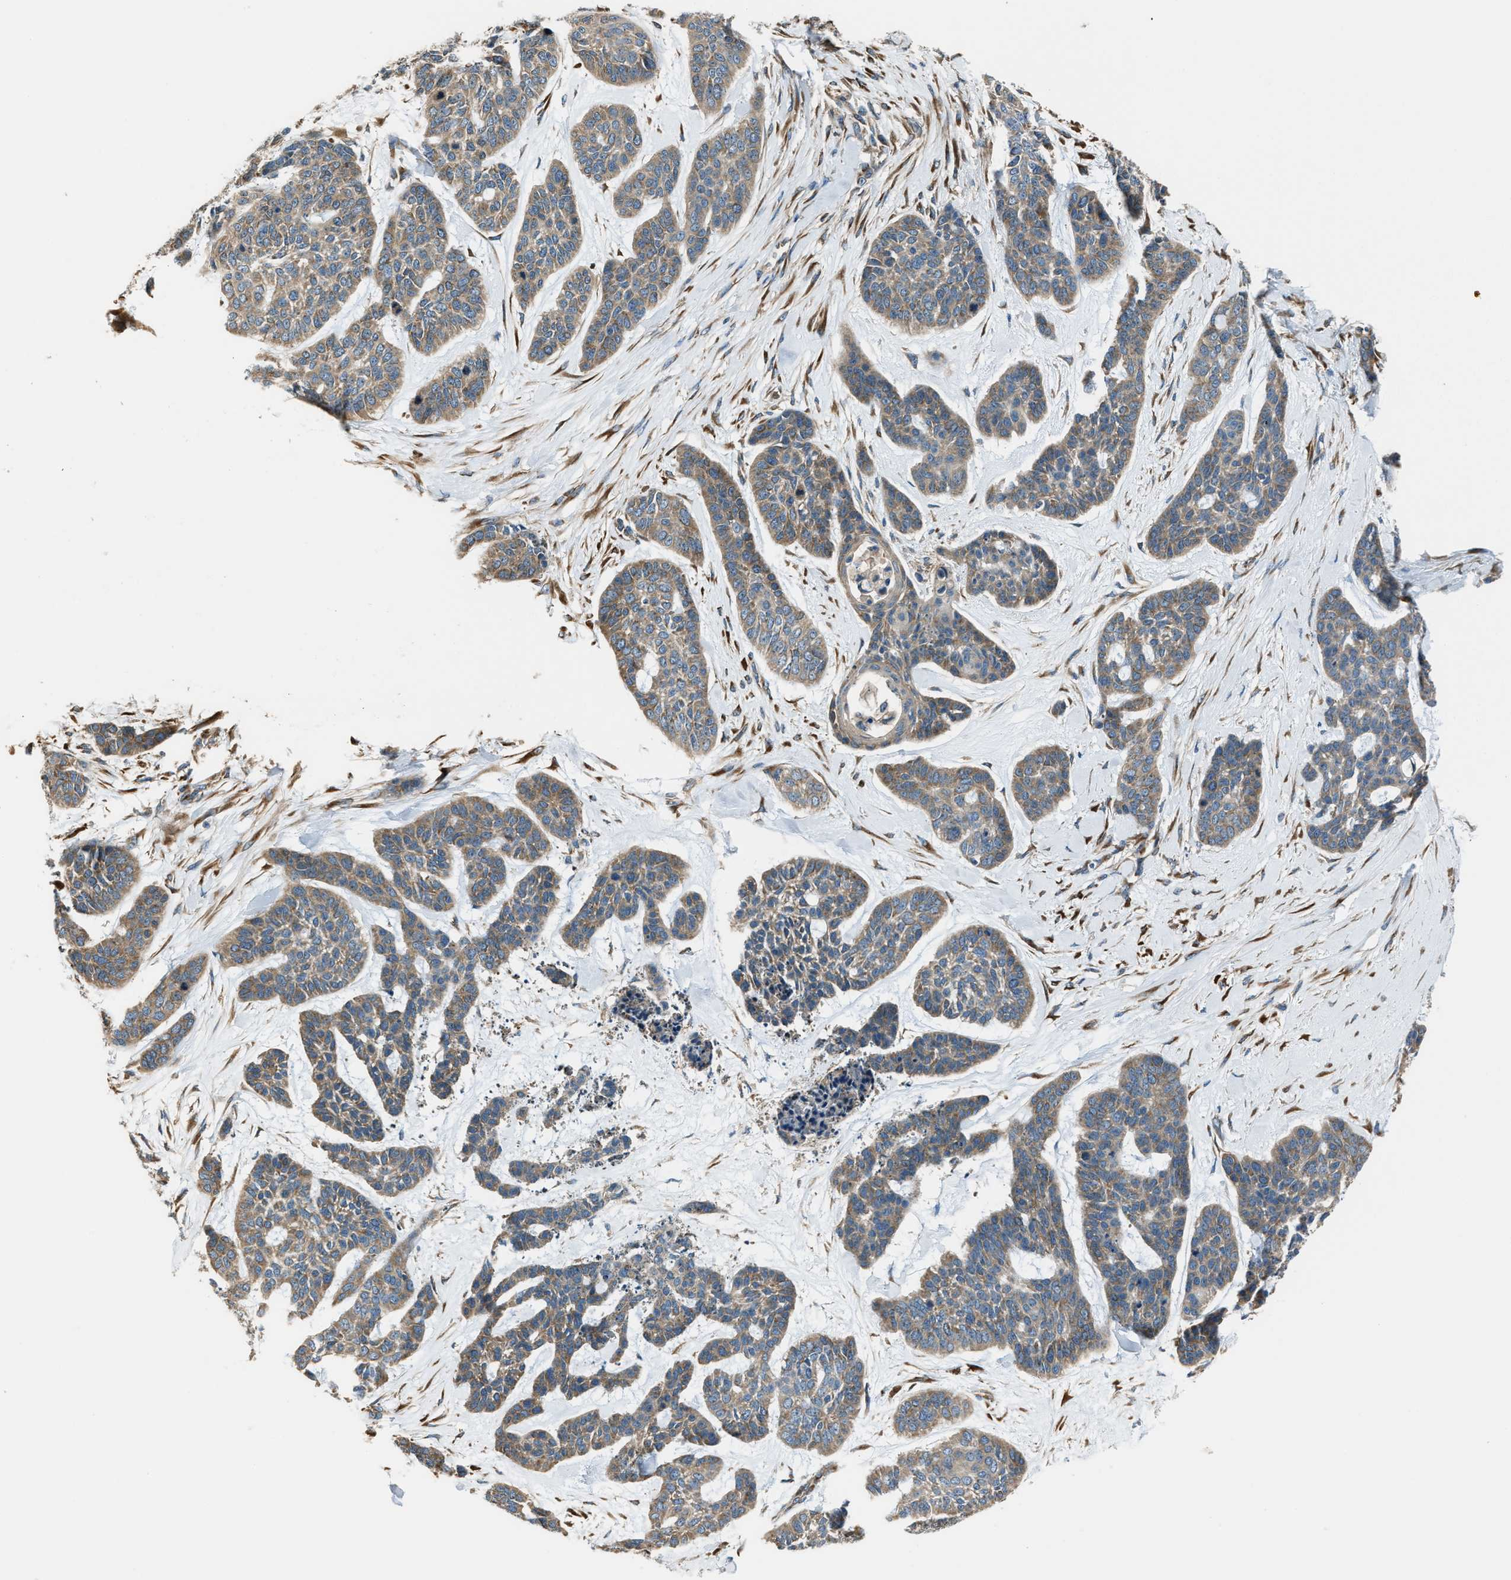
{"staining": {"intensity": "moderate", "quantity": ">75%", "location": "cytoplasmic/membranous"}, "tissue": "skin cancer", "cell_type": "Tumor cells", "image_type": "cancer", "snomed": [{"axis": "morphology", "description": "Basal cell carcinoma"}, {"axis": "topography", "description": "Skin"}], "caption": "Immunohistochemical staining of human skin basal cell carcinoma displays moderate cytoplasmic/membranous protein expression in about >75% of tumor cells. (DAB IHC with brightfield microscopy, high magnification).", "gene": "TRPC1", "patient": {"sex": "female", "age": 64}}